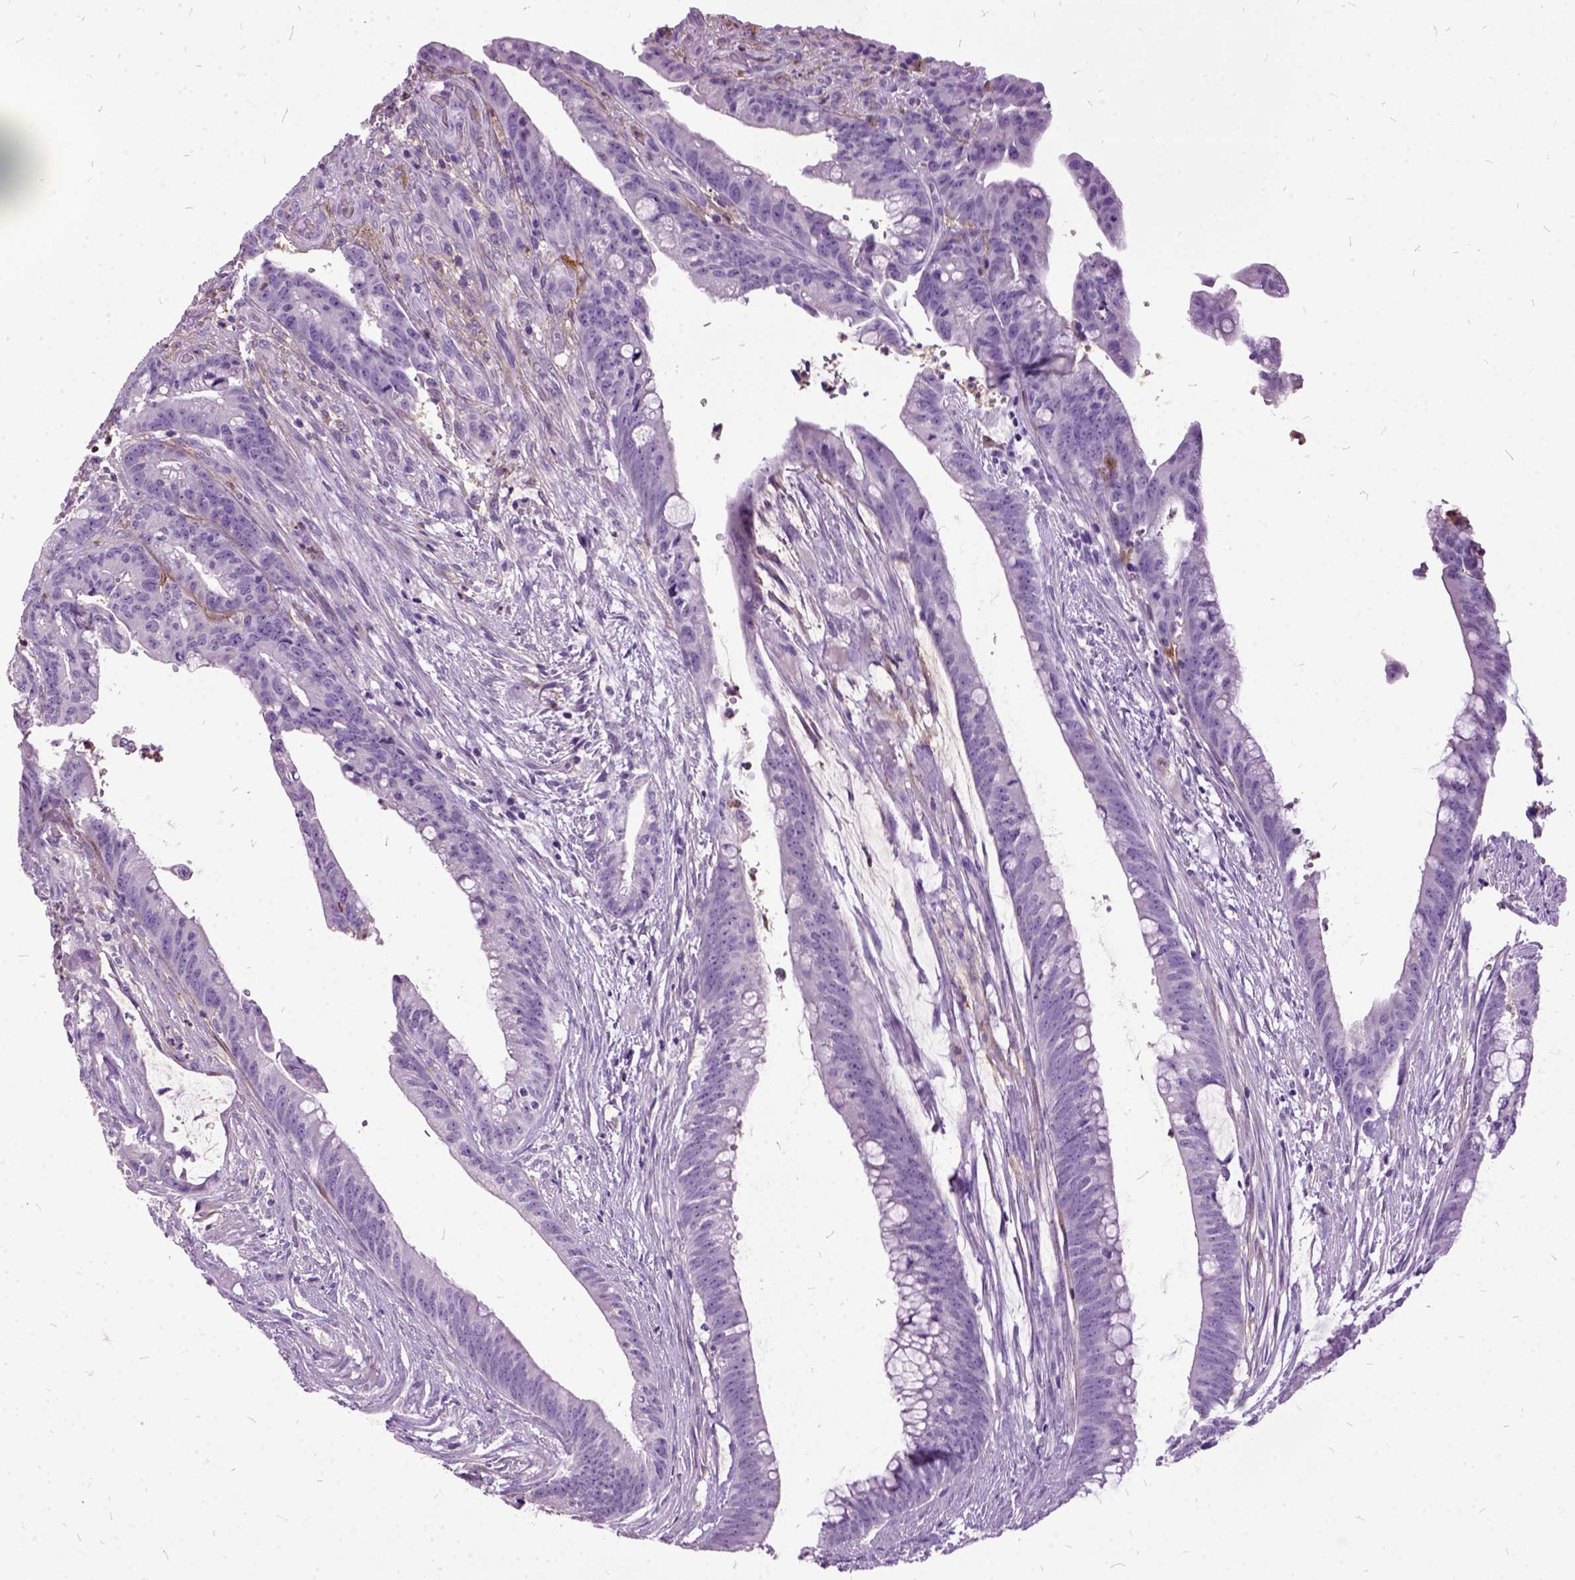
{"staining": {"intensity": "negative", "quantity": "none", "location": "none"}, "tissue": "colorectal cancer", "cell_type": "Tumor cells", "image_type": "cancer", "snomed": [{"axis": "morphology", "description": "Adenocarcinoma, NOS"}, {"axis": "topography", "description": "Colon"}], "caption": "Human adenocarcinoma (colorectal) stained for a protein using immunohistochemistry demonstrates no positivity in tumor cells.", "gene": "MME", "patient": {"sex": "male", "age": 62}}